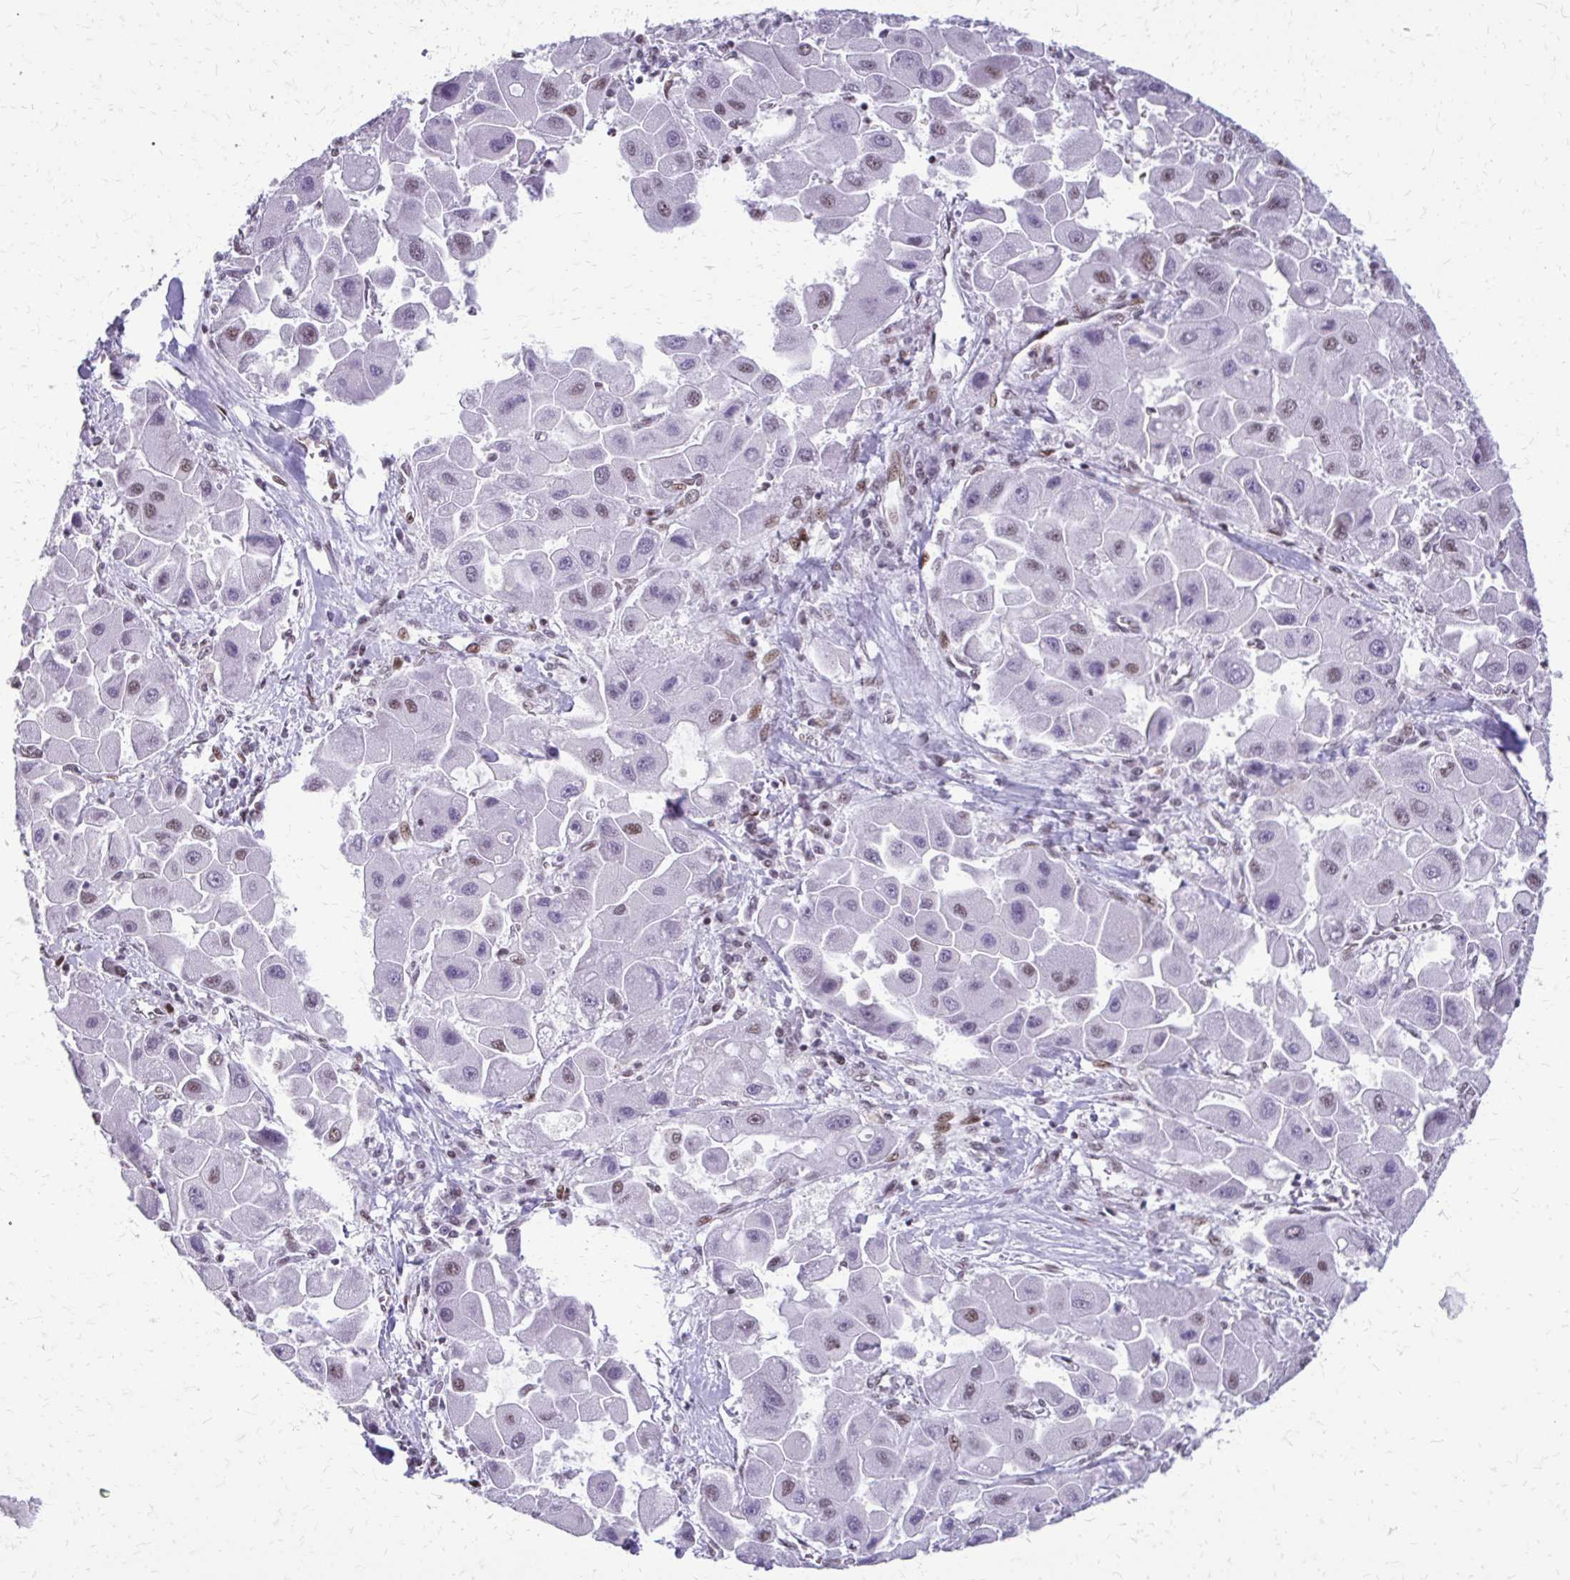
{"staining": {"intensity": "weak", "quantity": "<25%", "location": "nuclear"}, "tissue": "liver cancer", "cell_type": "Tumor cells", "image_type": "cancer", "snomed": [{"axis": "morphology", "description": "Carcinoma, Hepatocellular, NOS"}, {"axis": "topography", "description": "Liver"}], "caption": "Immunohistochemical staining of liver cancer exhibits no significant expression in tumor cells.", "gene": "SS18", "patient": {"sex": "male", "age": 24}}